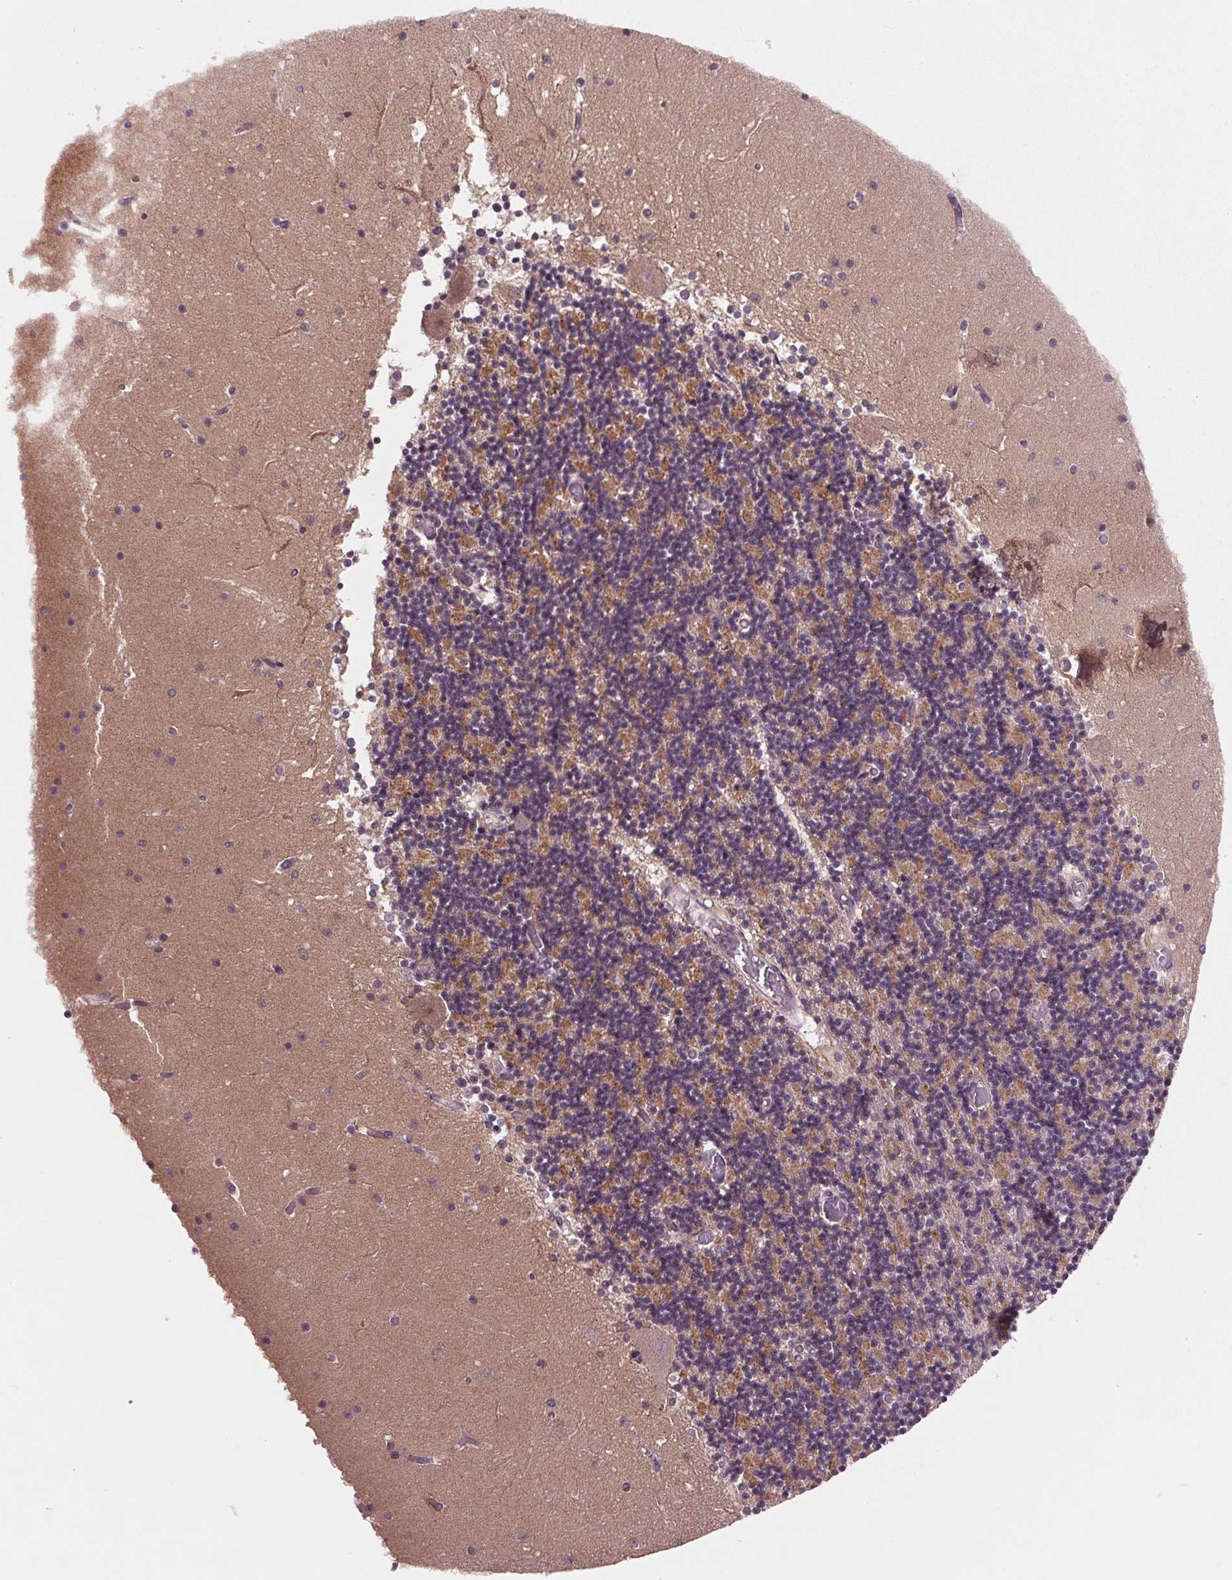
{"staining": {"intensity": "moderate", "quantity": "25%-75%", "location": "cytoplasmic/membranous"}, "tissue": "cerebellum", "cell_type": "Cells in granular layer", "image_type": "normal", "snomed": [{"axis": "morphology", "description": "Normal tissue, NOS"}, {"axis": "topography", "description": "Cerebellum"}], "caption": "IHC micrograph of normal cerebellum: cerebellum stained using IHC reveals medium levels of moderate protein expression localized specifically in the cytoplasmic/membranous of cells in granular layer, appearing as a cytoplasmic/membranous brown color.", "gene": "MAPK8", "patient": {"sex": "female", "age": 28}}